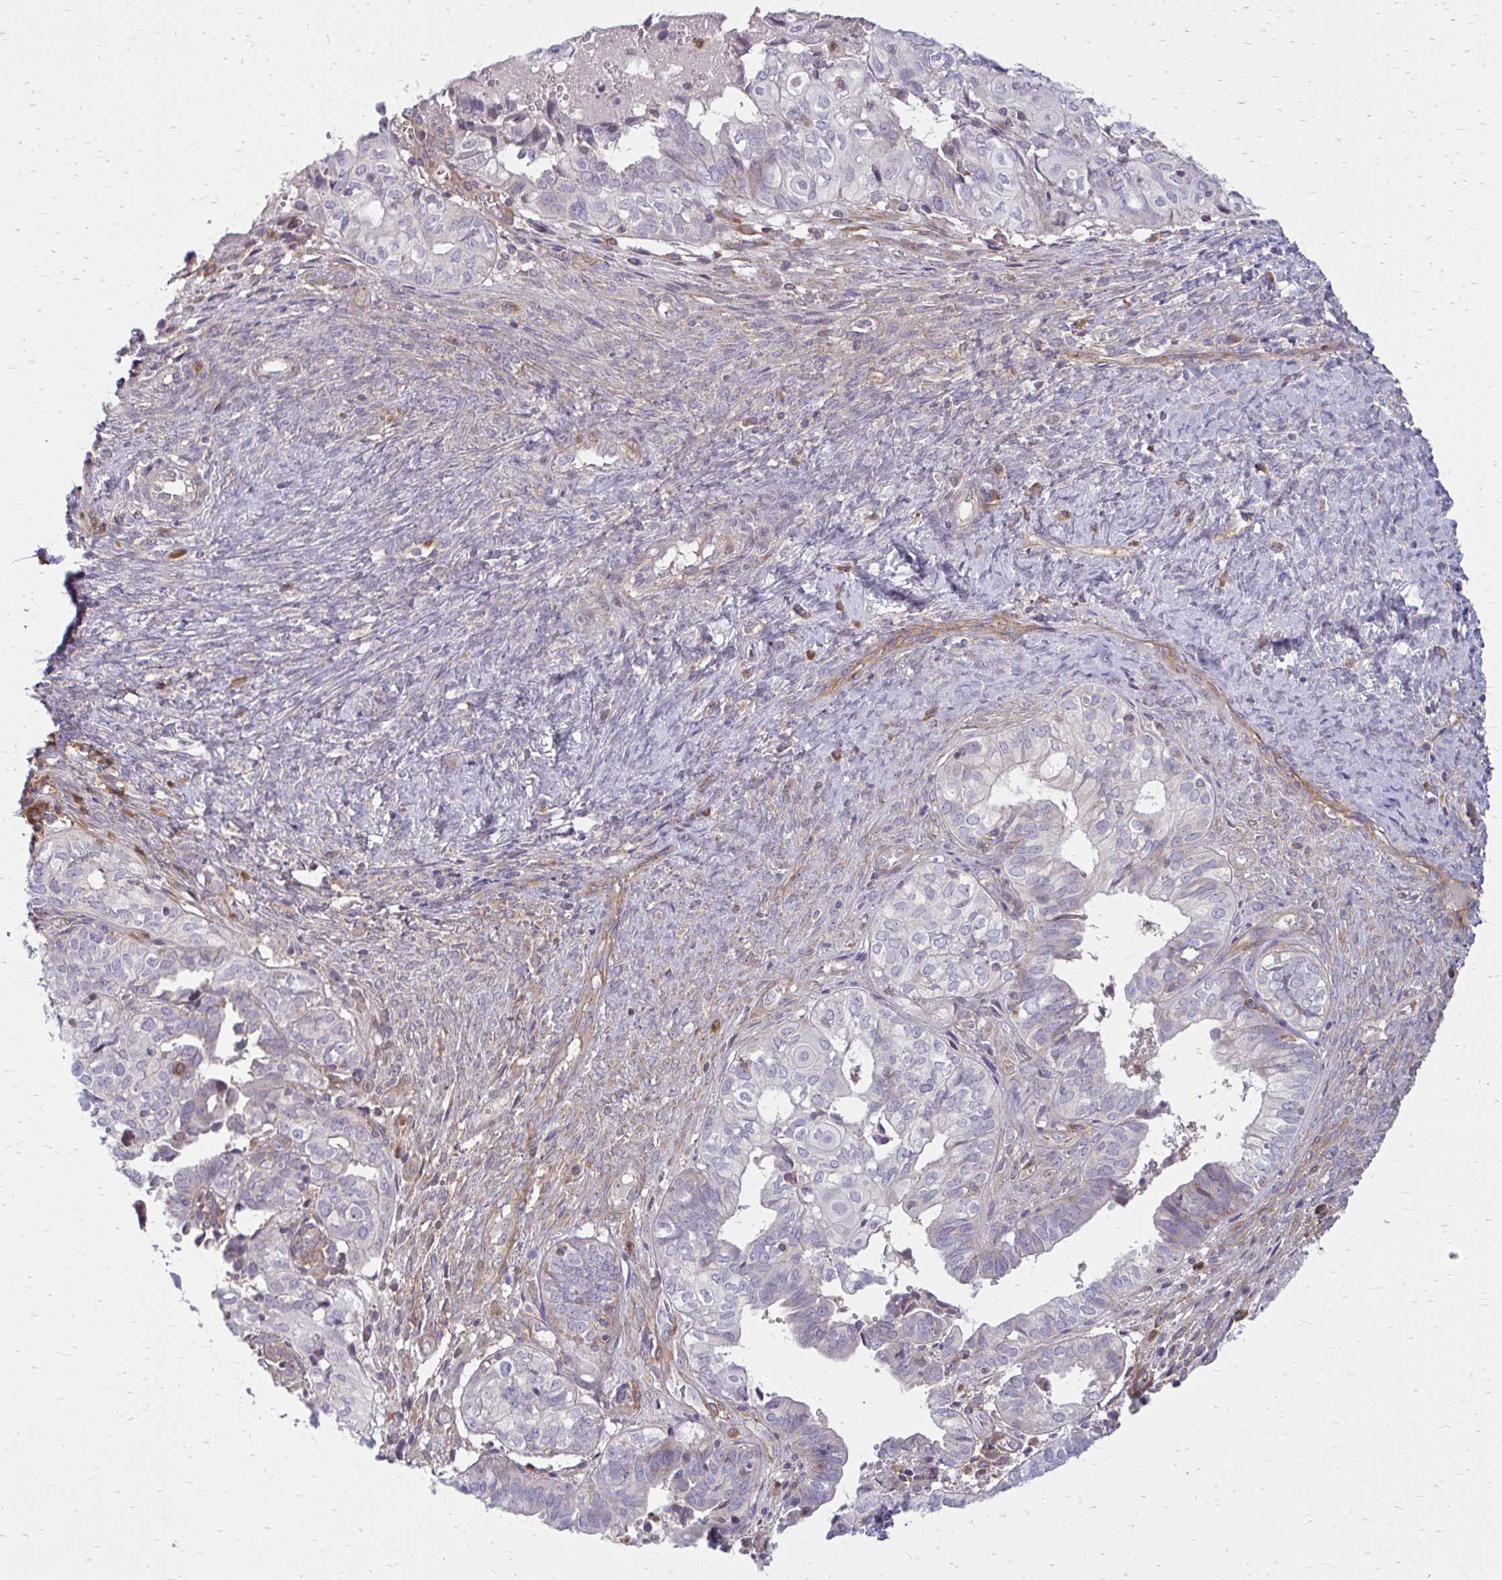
{"staining": {"intensity": "negative", "quantity": "none", "location": "none"}, "tissue": "ovarian cancer", "cell_type": "Tumor cells", "image_type": "cancer", "snomed": [{"axis": "morphology", "description": "Carcinoma, endometroid"}, {"axis": "topography", "description": "Ovary"}], "caption": "Tumor cells show no significant protein positivity in ovarian endometroid carcinoma.", "gene": "ASAP1", "patient": {"sex": "female", "age": 64}}